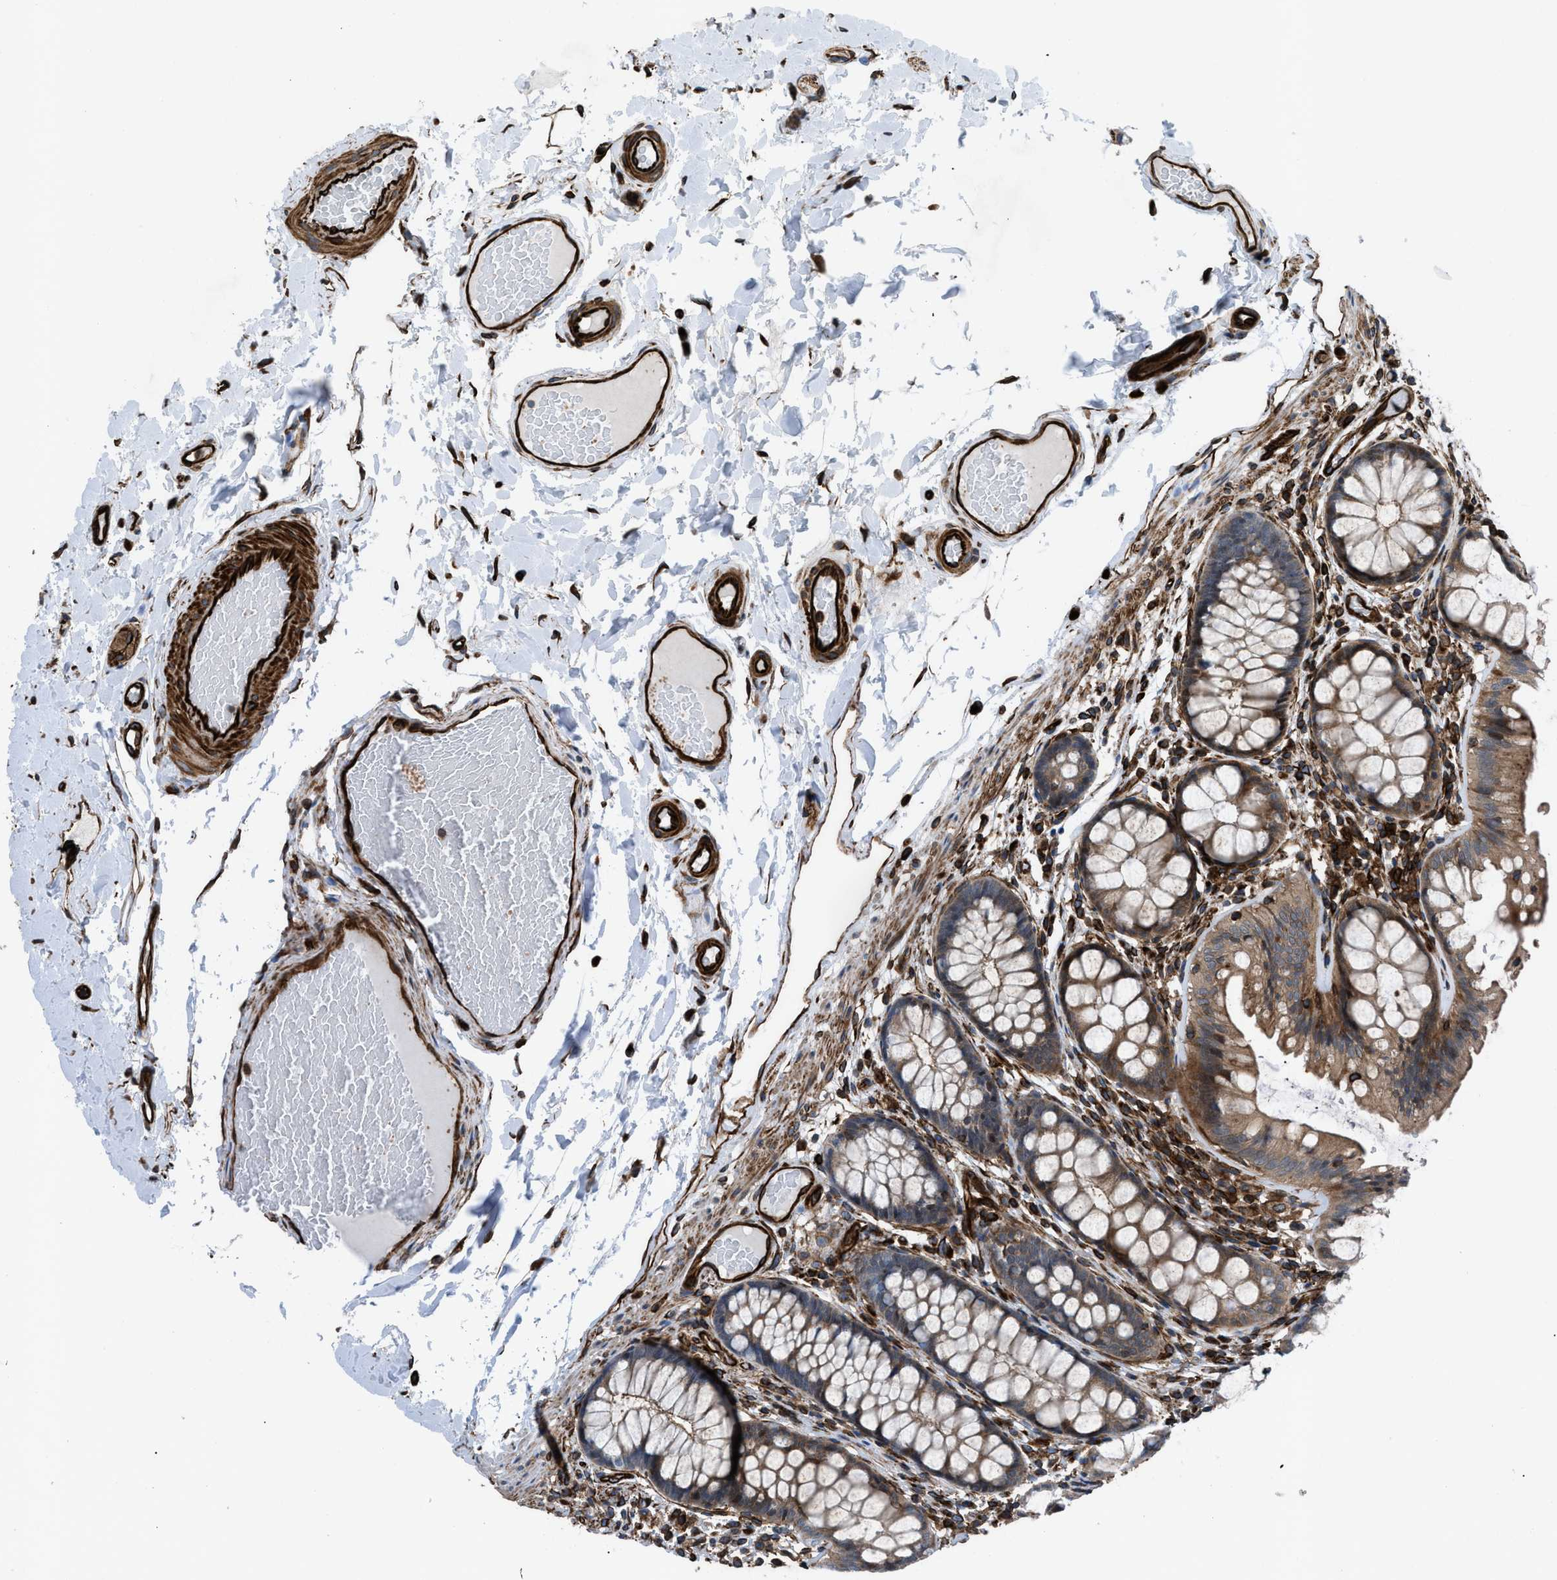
{"staining": {"intensity": "strong", "quantity": ">75%", "location": "cytoplasmic/membranous"}, "tissue": "colon", "cell_type": "Endothelial cells", "image_type": "normal", "snomed": [{"axis": "morphology", "description": "Normal tissue, NOS"}, {"axis": "topography", "description": "Colon"}], "caption": "Protein expression analysis of normal colon shows strong cytoplasmic/membranous staining in approximately >75% of endothelial cells. (Brightfield microscopy of DAB IHC at high magnification).", "gene": "PTPRE", "patient": {"sex": "female", "age": 56}}